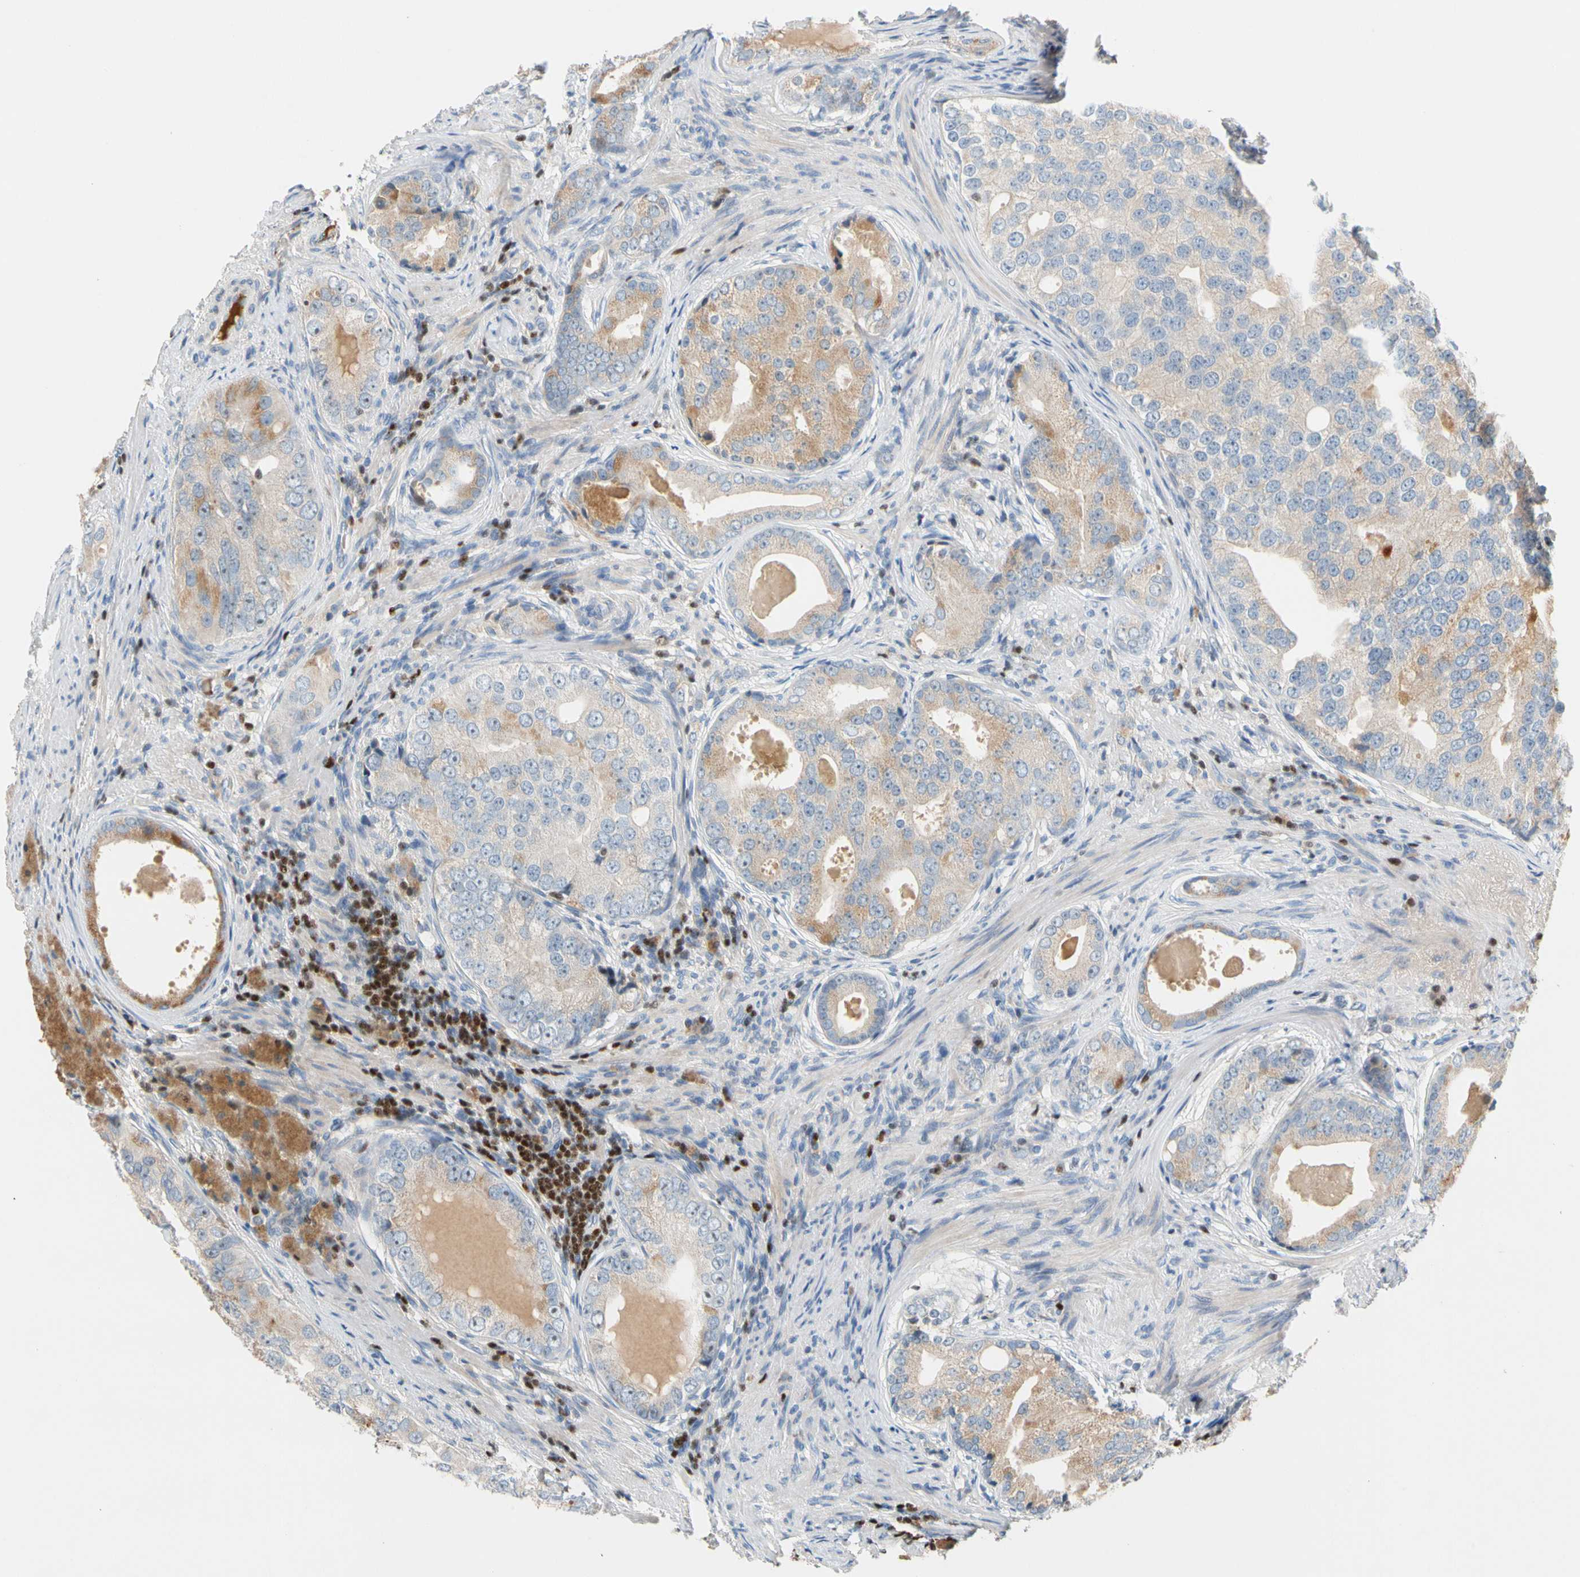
{"staining": {"intensity": "moderate", "quantity": "25%-75%", "location": "cytoplasmic/membranous"}, "tissue": "prostate cancer", "cell_type": "Tumor cells", "image_type": "cancer", "snomed": [{"axis": "morphology", "description": "Adenocarcinoma, High grade"}, {"axis": "topography", "description": "Prostate"}], "caption": "This is a micrograph of immunohistochemistry staining of high-grade adenocarcinoma (prostate), which shows moderate staining in the cytoplasmic/membranous of tumor cells.", "gene": "SP140", "patient": {"sex": "male", "age": 66}}